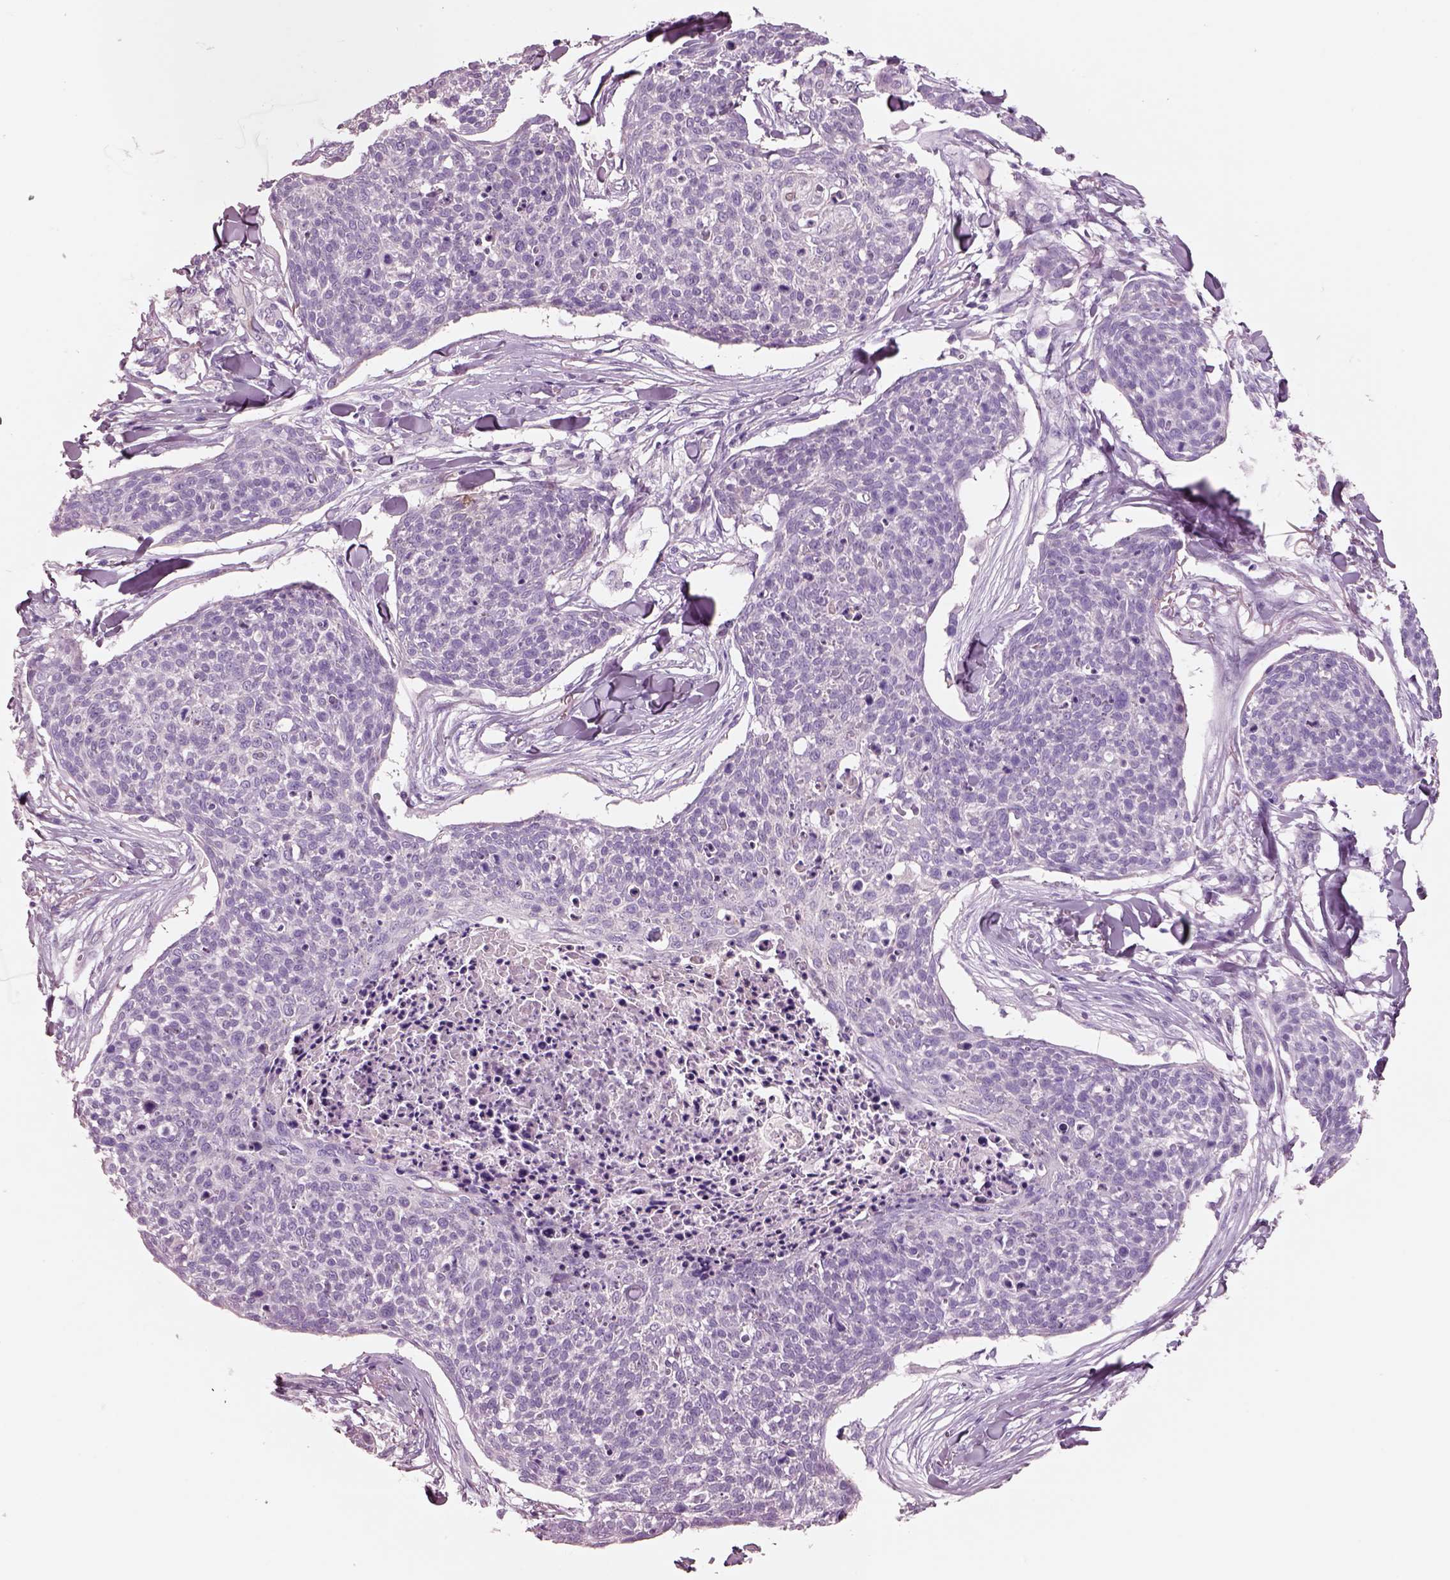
{"staining": {"intensity": "negative", "quantity": "none", "location": "none"}, "tissue": "skin cancer", "cell_type": "Tumor cells", "image_type": "cancer", "snomed": [{"axis": "morphology", "description": "Squamous cell carcinoma, NOS"}, {"axis": "topography", "description": "Skin"}, {"axis": "topography", "description": "Vulva"}], "caption": "This is an immunohistochemistry micrograph of skin cancer. There is no expression in tumor cells.", "gene": "IGLL1", "patient": {"sex": "female", "age": 75}}